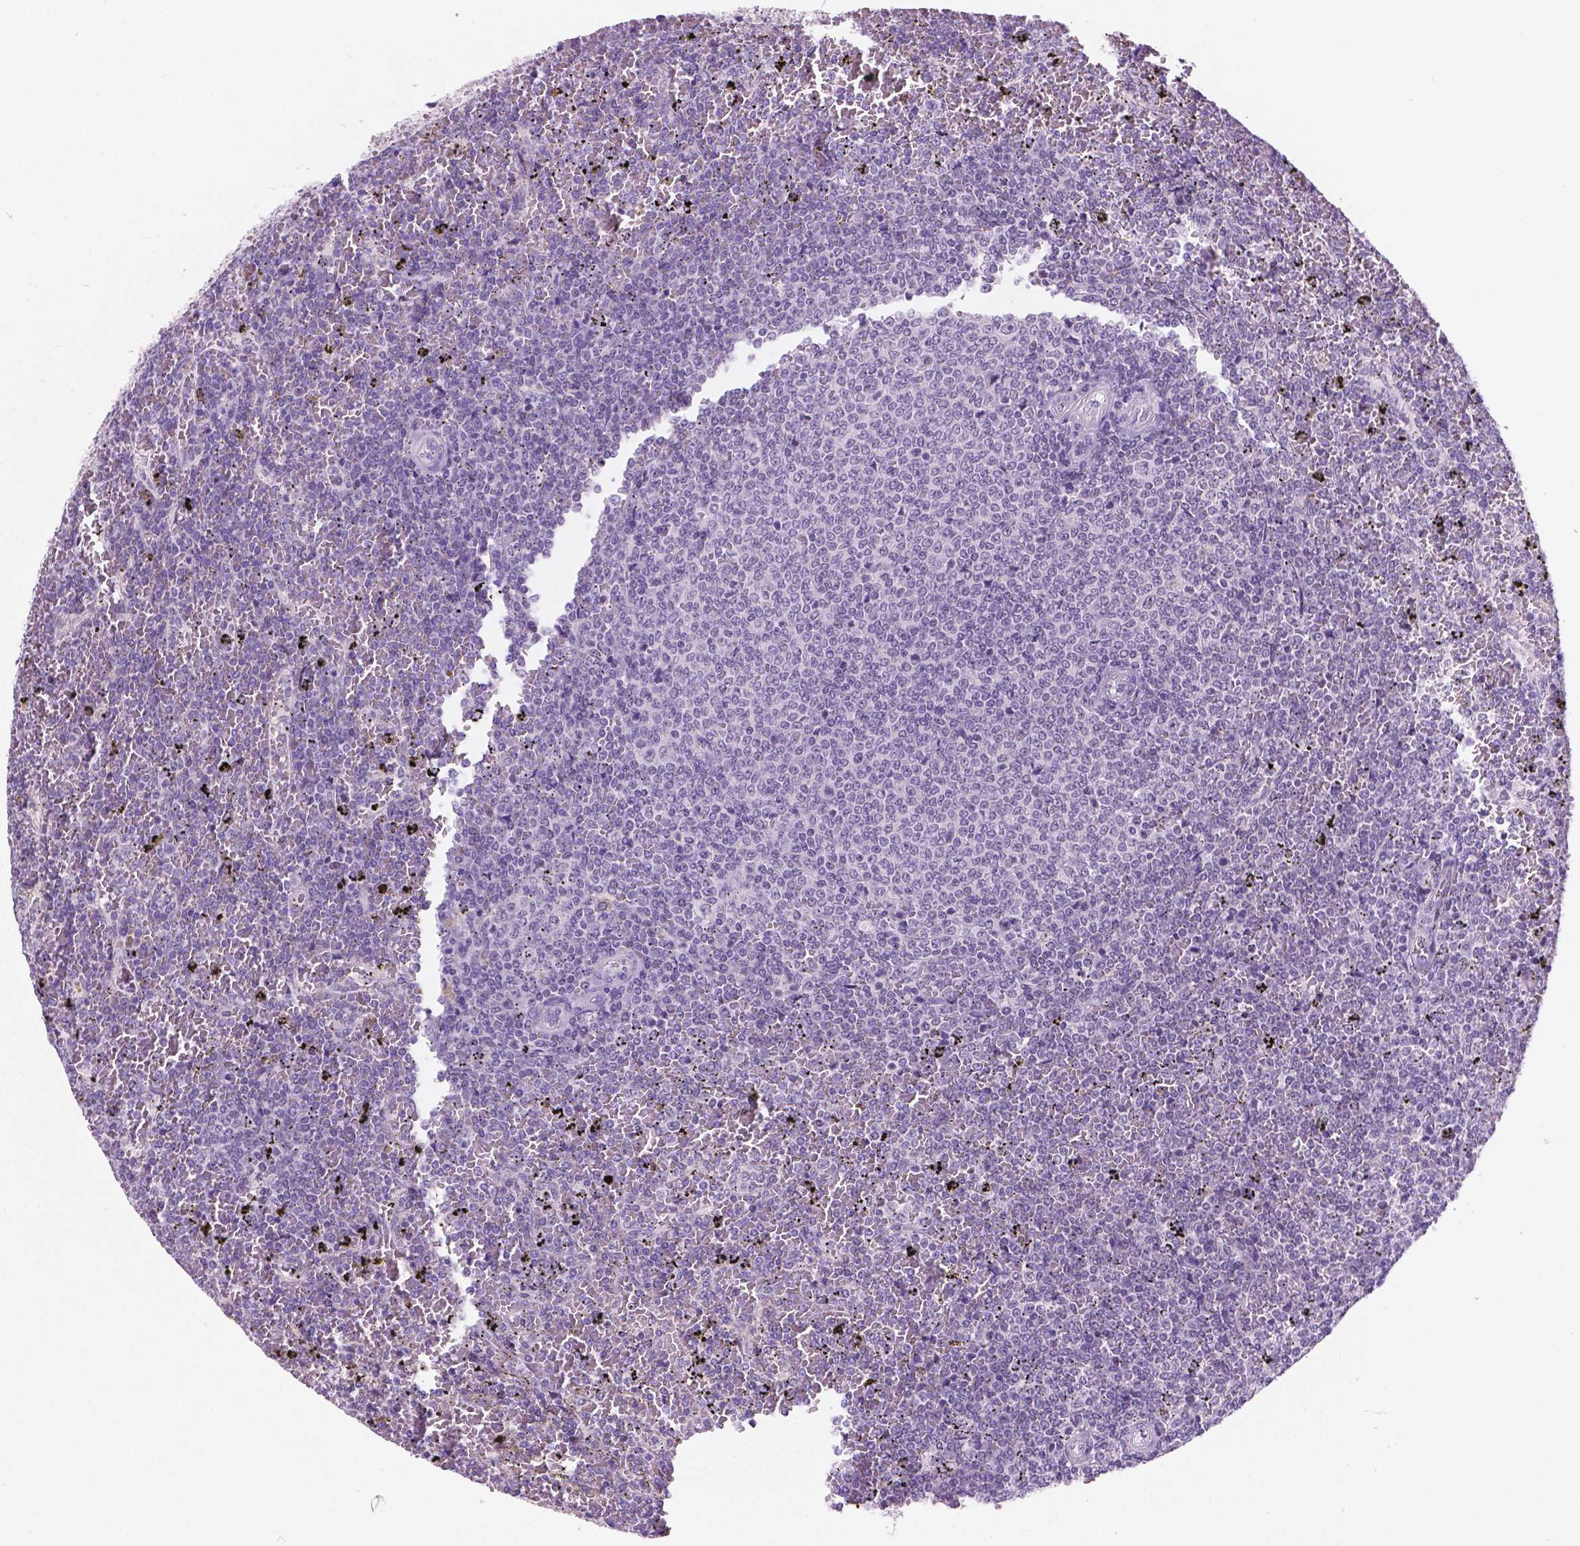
{"staining": {"intensity": "negative", "quantity": "none", "location": "none"}, "tissue": "lymphoma", "cell_type": "Tumor cells", "image_type": "cancer", "snomed": [{"axis": "morphology", "description": "Malignant lymphoma, non-Hodgkin's type, Low grade"}, {"axis": "topography", "description": "Spleen"}], "caption": "Tumor cells are negative for protein expression in human lymphoma.", "gene": "ARMS2", "patient": {"sex": "female", "age": 77}}